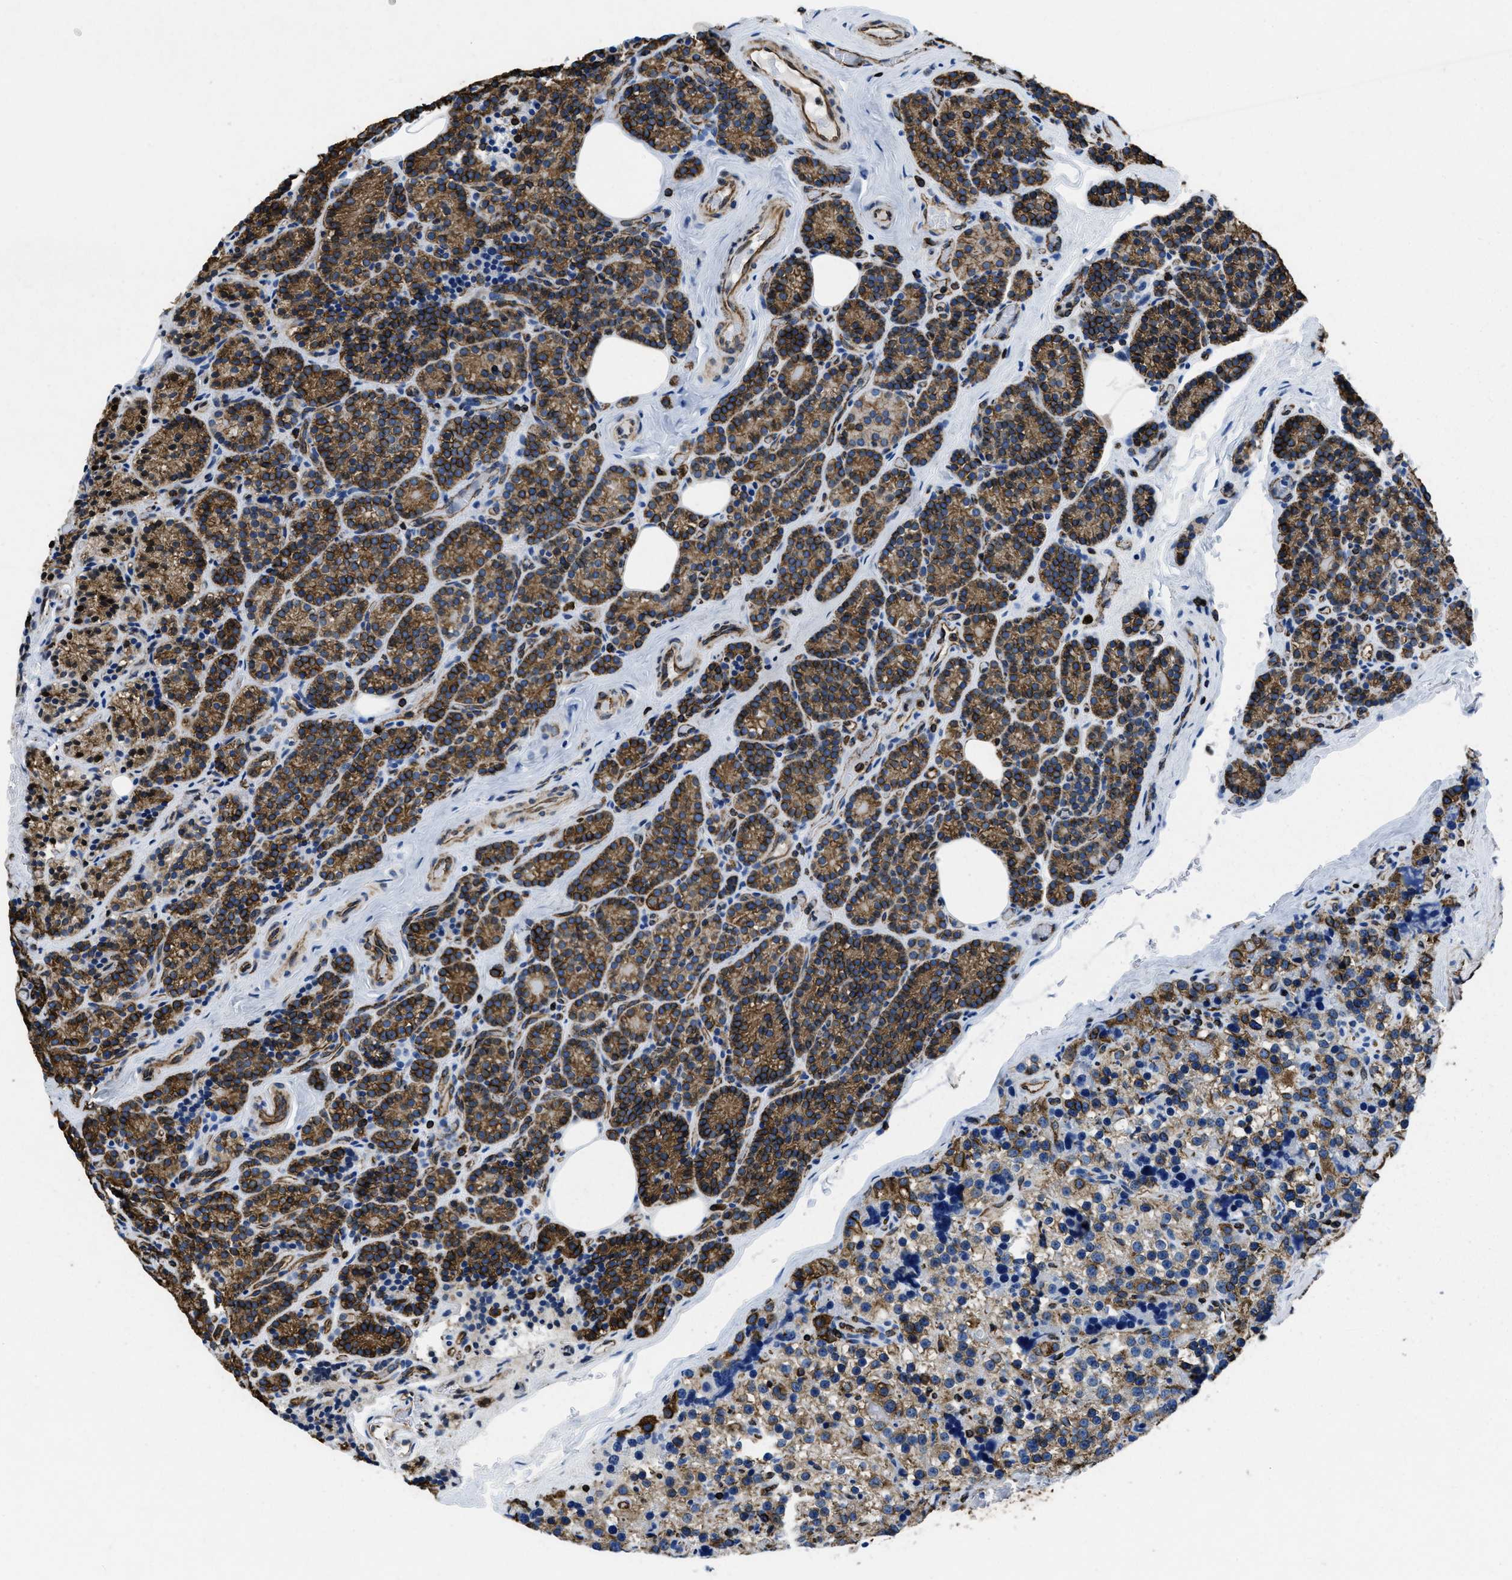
{"staining": {"intensity": "strong", "quantity": ">75%", "location": "cytoplasmic/membranous"}, "tissue": "parathyroid gland", "cell_type": "Glandular cells", "image_type": "normal", "snomed": [{"axis": "morphology", "description": "Normal tissue, NOS"}, {"axis": "morphology", "description": "Adenoma, NOS"}, {"axis": "topography", "description": "Parathyroid gland"}], "caption": "Immunohistochemical staining of normal parathyroid gland reveals strong cytoplasmic/membranous protein expression in approximately >75% of glandular cells. (Stains: DAB (3,3'-diaminobenzidine) in brown, nuclei in blue, Microscopy: brightfield microscopy at high magnification).", "gene": "ITGA3", "patient": {"sex": "female", "age": 51}}